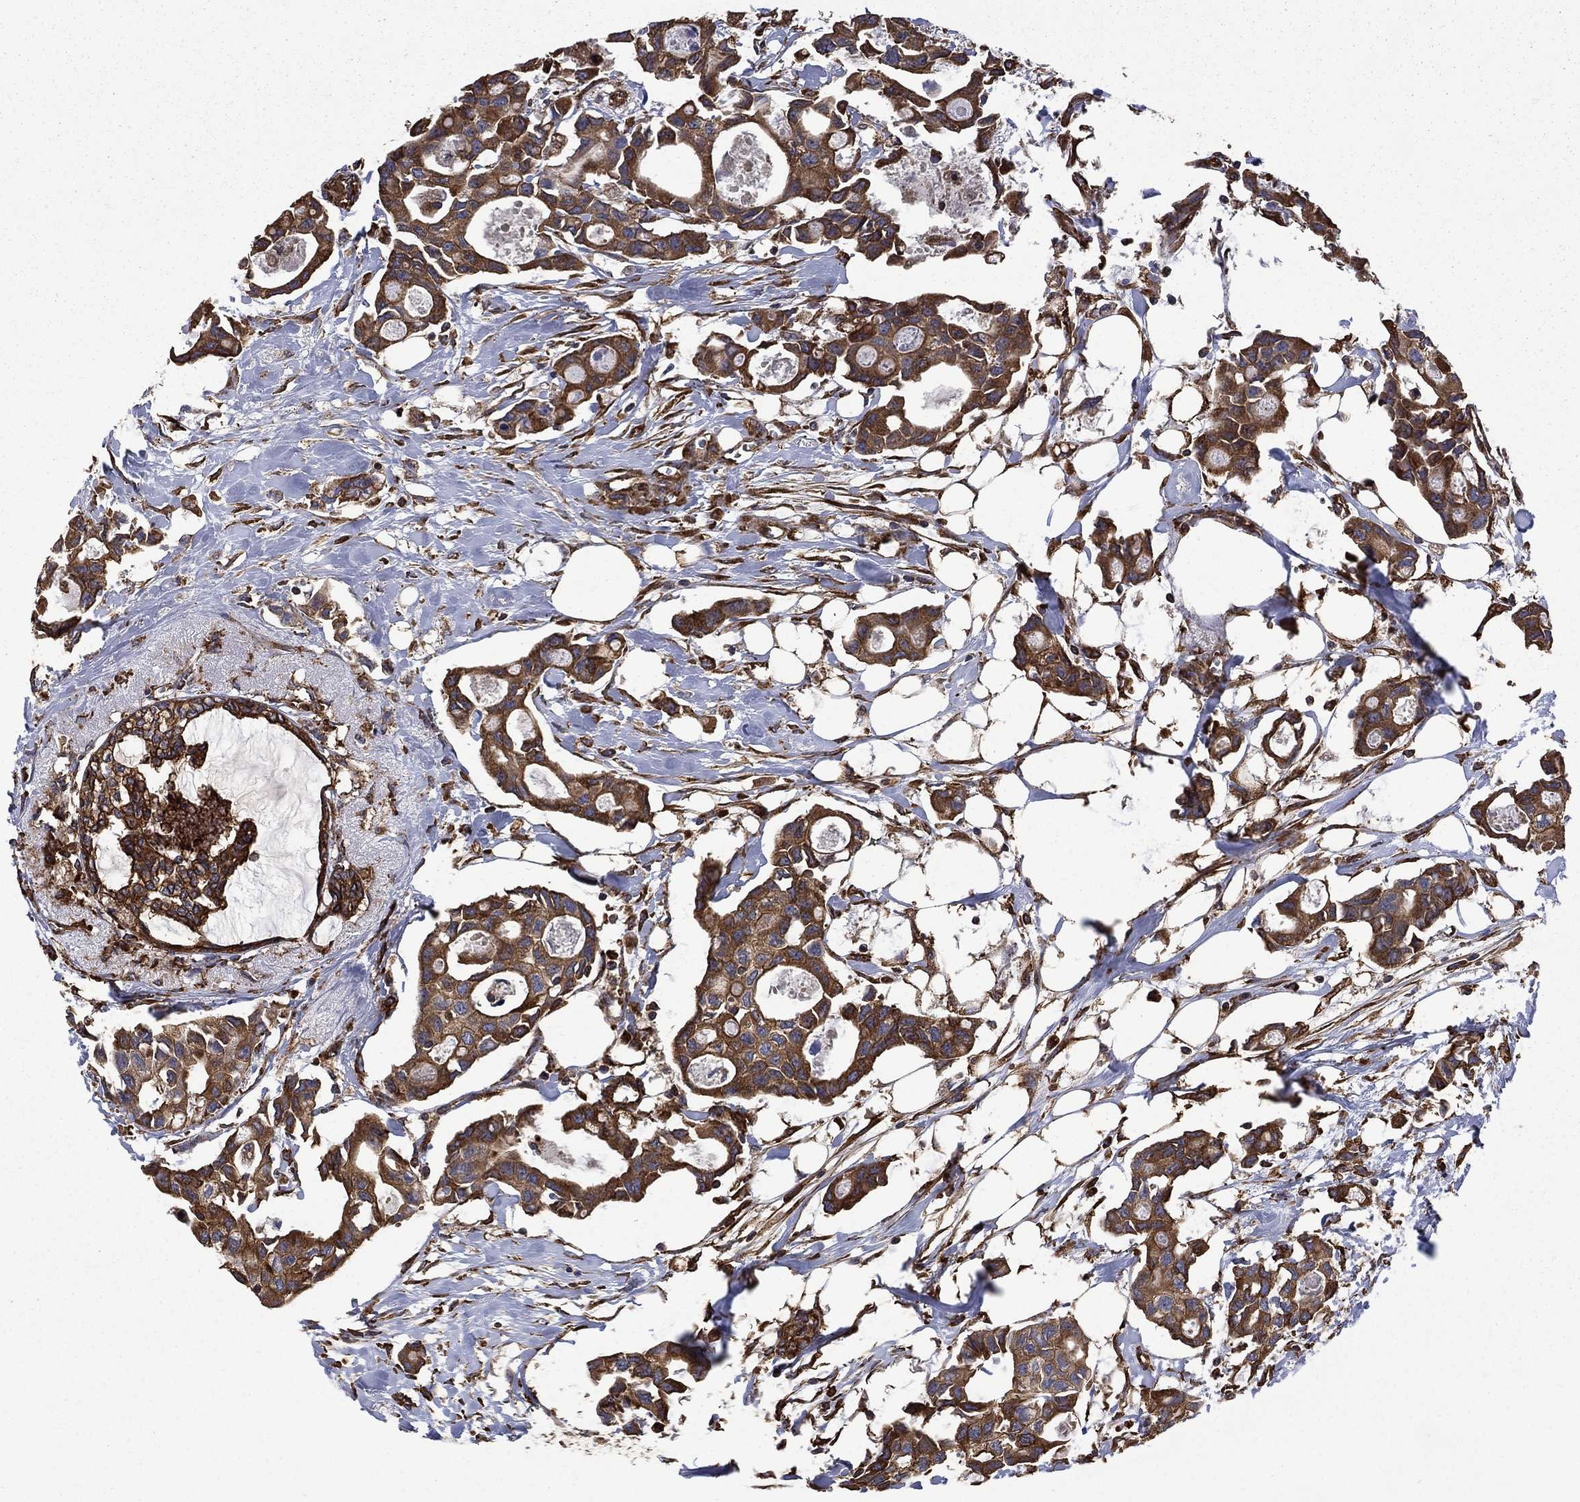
{"staining": {"intensity": "strong", "quantity": ">75%", "location": "cytoplasmic/membranous"}, "tissue": "breast cancer", "cell_type": "Tumor cells", "image_type": "cancer", "snomed": [{"axis": "morphology", "description": "Duct carcinoma"}, {"axis": "topography", "description": "Breast"}], "caption": "The histopathology image displays staining of infiltrating ductal carcinoma (breast), revealing strong cytoplasmic/membranous protein staining (brown color) within tumor cells. (DAB IHC with brightfield microscopy, high magnification).", "gene": "CUTC", "patient": {"sex": "female", "age": 83}}